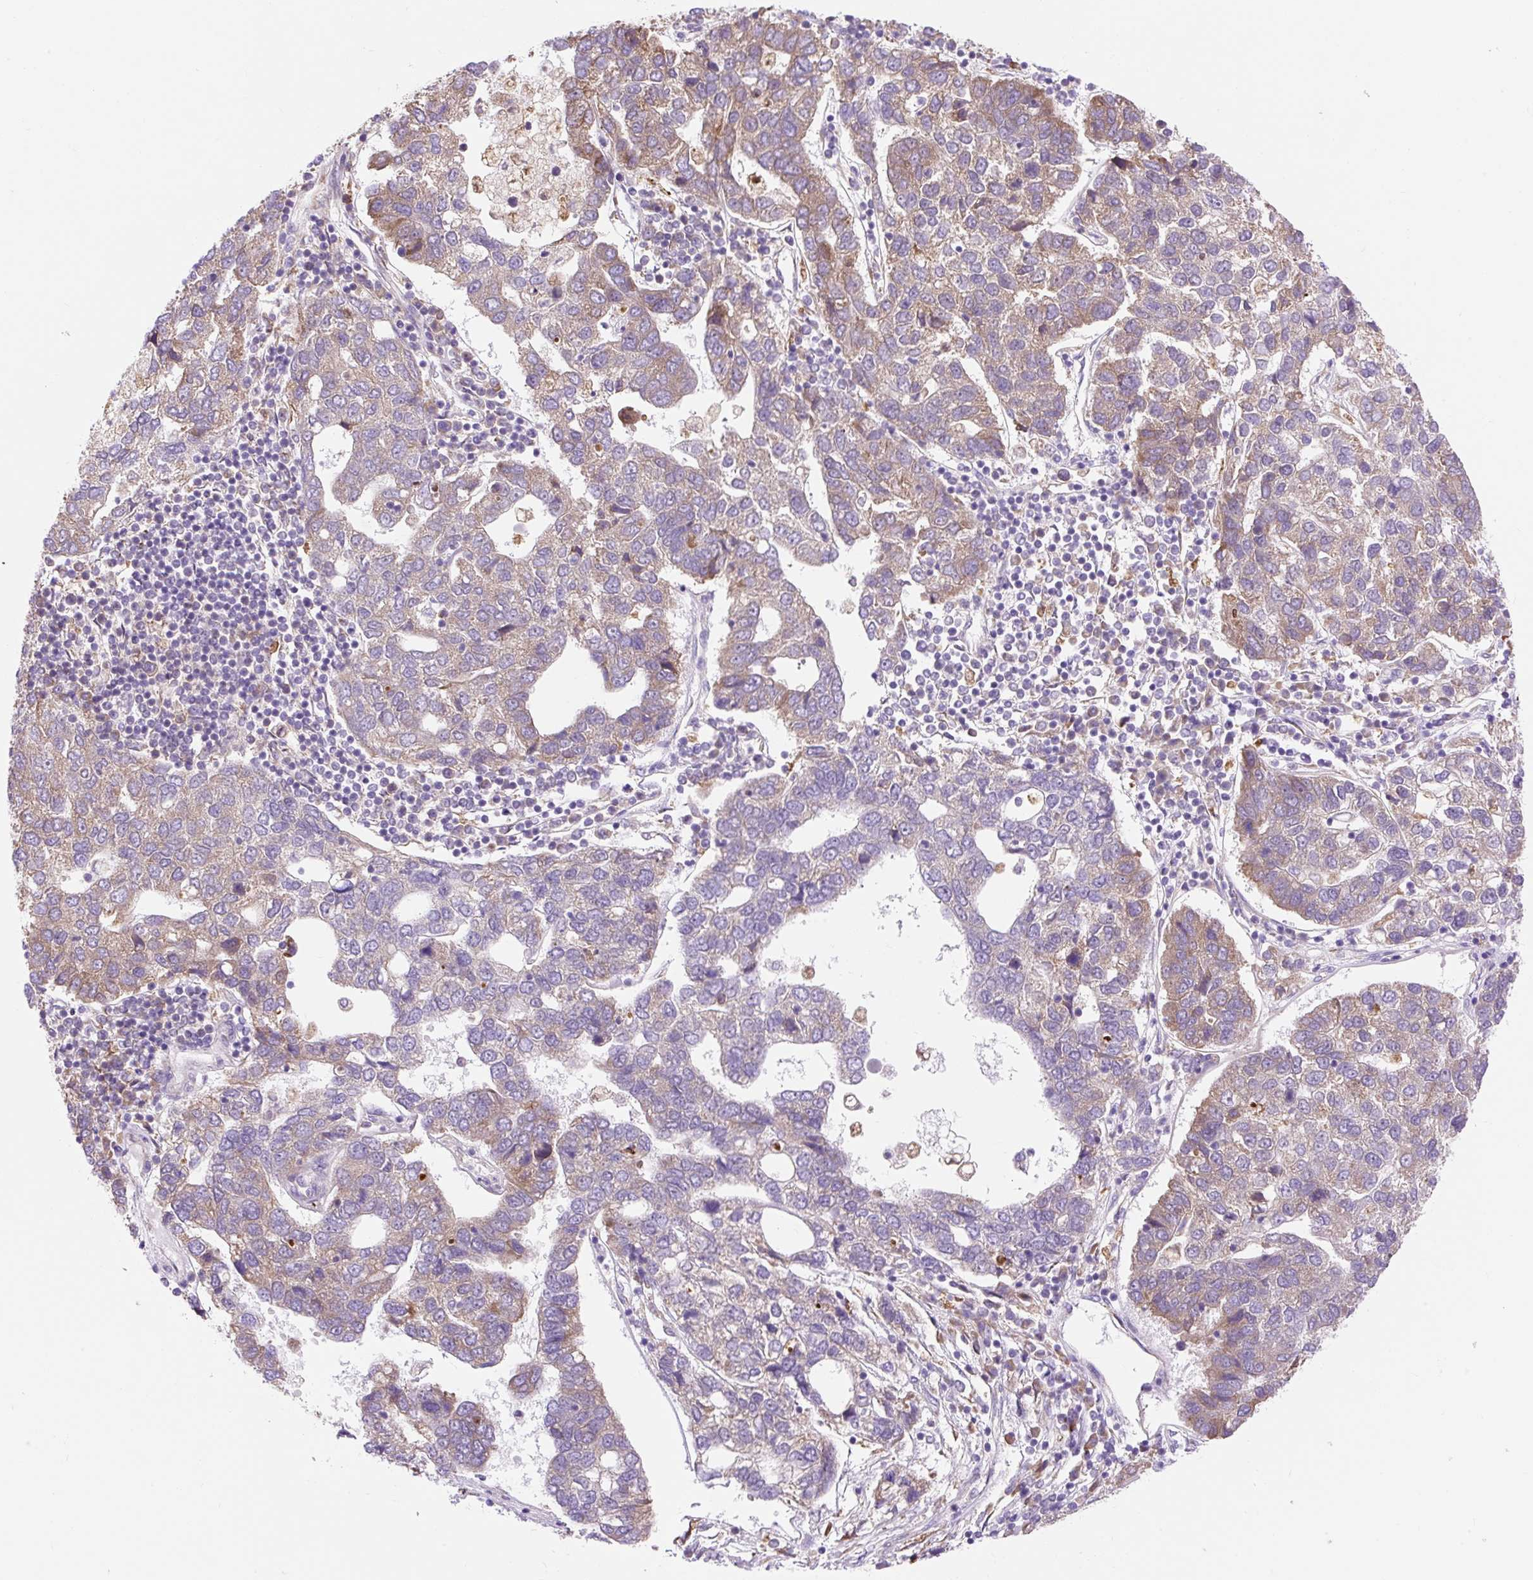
{"staining": {"intensity": "moderate", "quantity": "25%-75%", "location": "cytoplasmic/membranous"}, "tissue": "pancreatic cancer", "cell_type": "Tumor cells", "image_type": "cancer", "snomed": [{"axis": "morphology", "description": "Adenocarcinoma, NOS"}, {"axis": "topography", "description": "Pancreas"}], "caption": "There is medium levels of moderate cytoplasmic/membranous staining in tumor cells of pancreatic adenocarcinoma, as demonstrated by immunohistochemical staining (brown color).", "gene": "GPR45", "patient": {"sex": "female", "age": 61}}